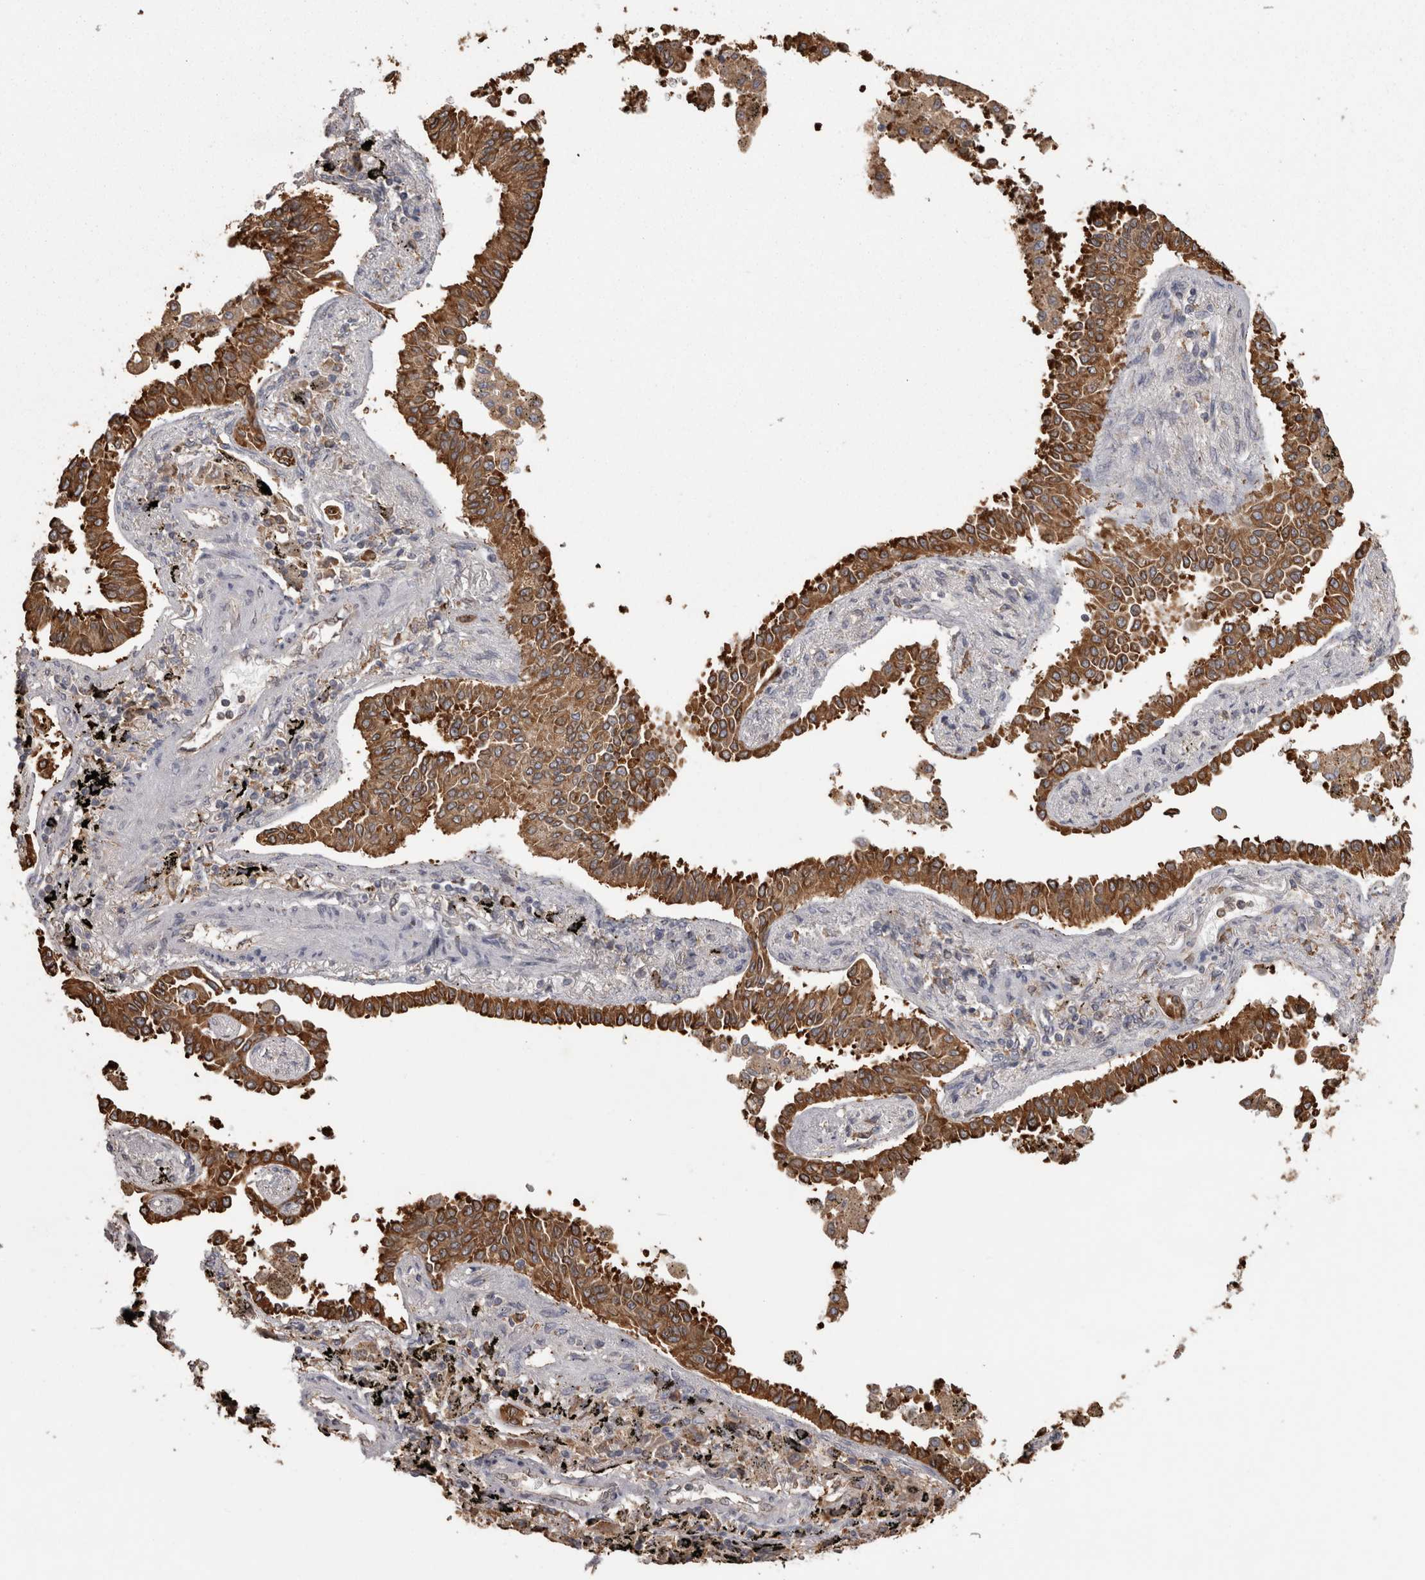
{"staining": {"intensity": "moderate", "quantity": ">75%", "location": "cytoplasmic/membranous"}, "tissue": "lung cancer", "cell_type": "Tumor cells", "image_type": "cancer", "snomed": [{"axis": "morphology", "description": "Normal tissue, NOS"}, {"axis": "morphology", "description": "Adenocarcinoma, NOS"}, {"axis": "topography", "description": "Lung"}], "caption": "This is an image of immunohistochemistry (IHC) staining of lung cancer (adenocarcinoma), which shows moderate expression in the cytoplasmic/membranous of tumor cells.", "gene": "PON2", "patient": {"sex": "male", "age": 59}}